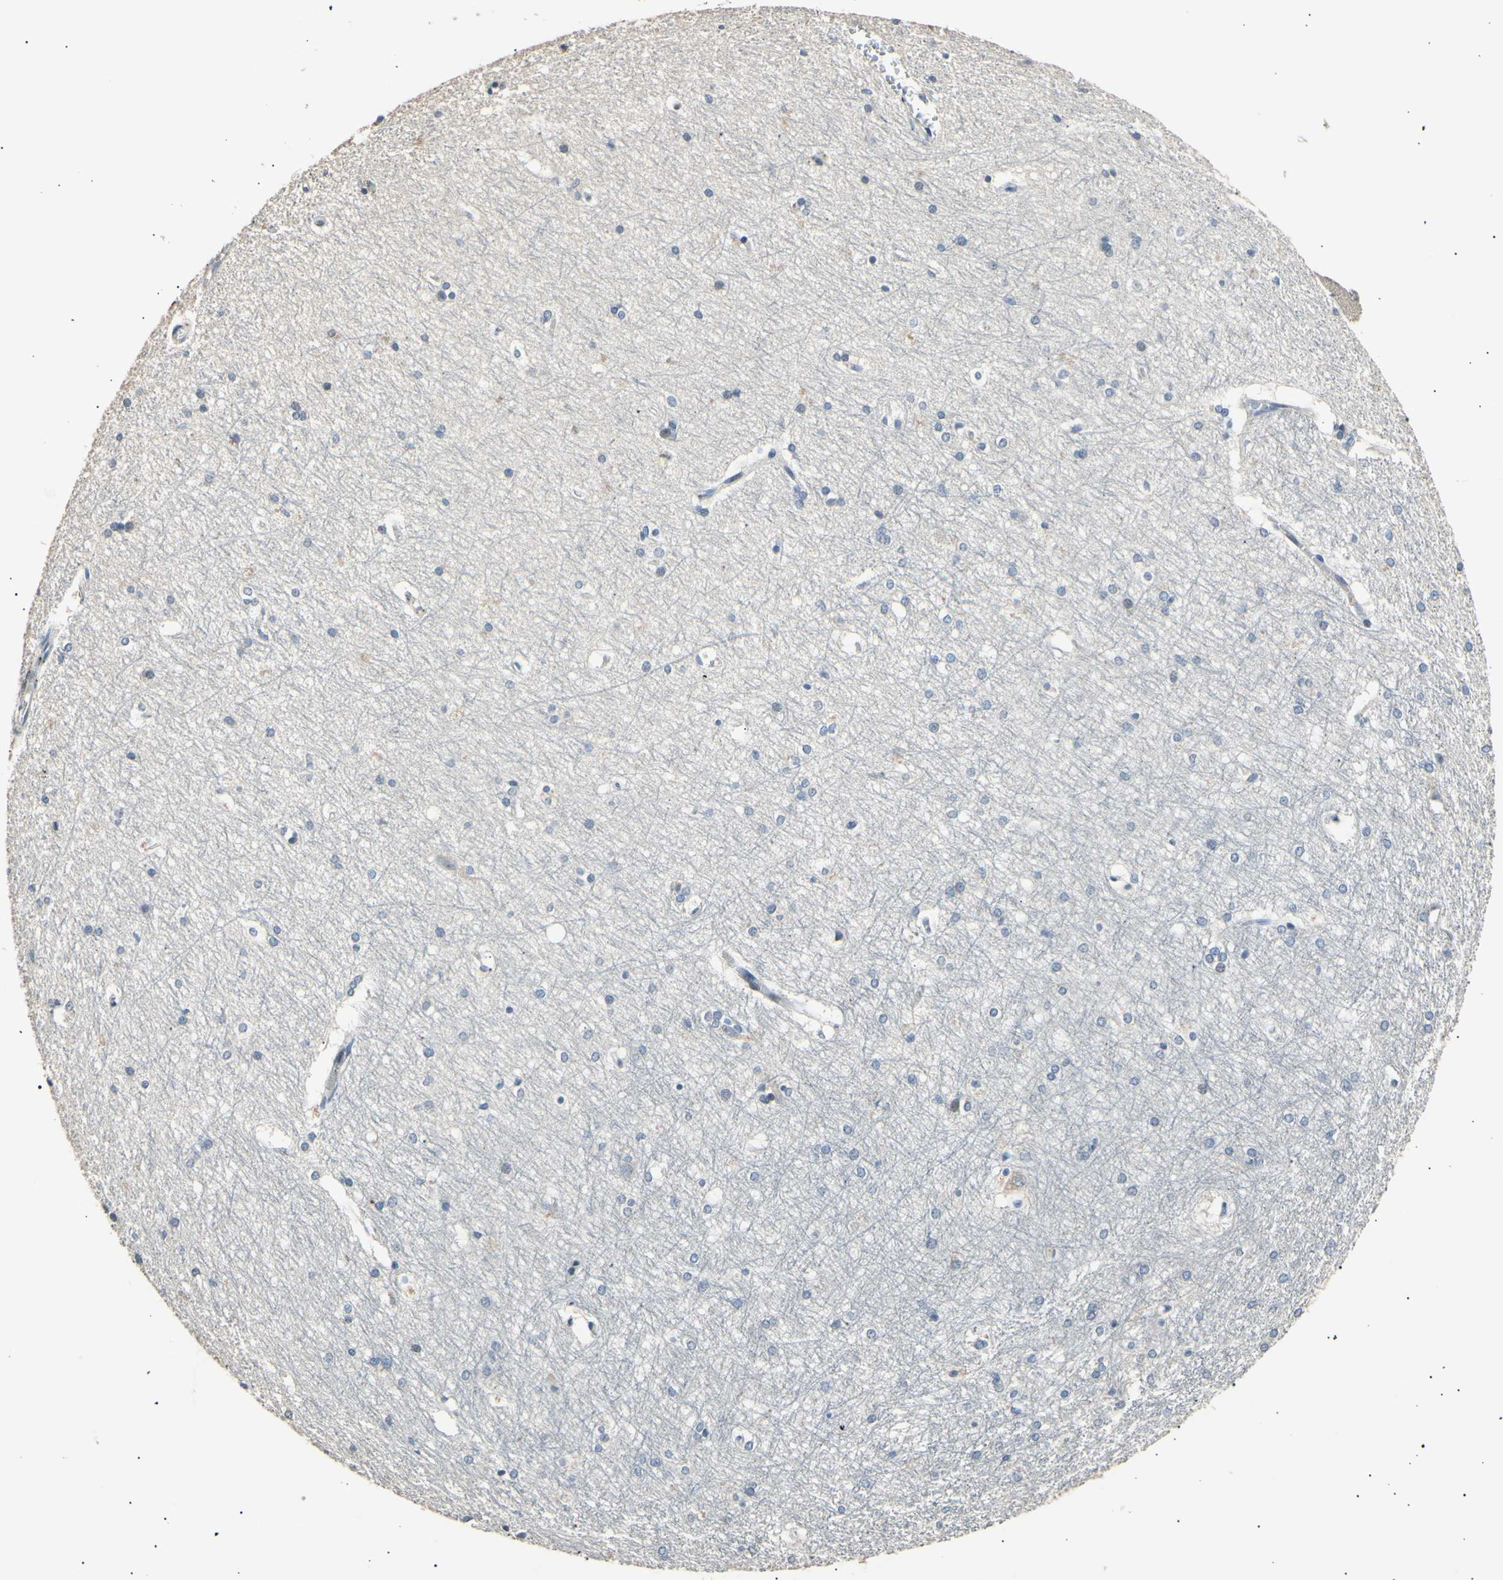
{"staining": {"intensity": "negative", "quantity": "none", "location": "none"}, "tissue": "hippocampus", "cell_type": "Glial cells", "image_type": "normal", "snomed": [{"axis": "morphology", "description": "Normal tissue, NOS"}, {"axis": "topography", "description": "Hippocampus"}], "caption": "Immunohistochemistry (IHC) histopathology image of normal hippocampus stained for a protein (brown), which exhibits no expression in glial cells. (Stains: DAB immunohistochemistry (IHC) with hematoxylin counter stain, Microscopy: brightfield microscopy at high magnification).", "gene": "LDLR", "patient": {"sex": "female", "age": 19}}